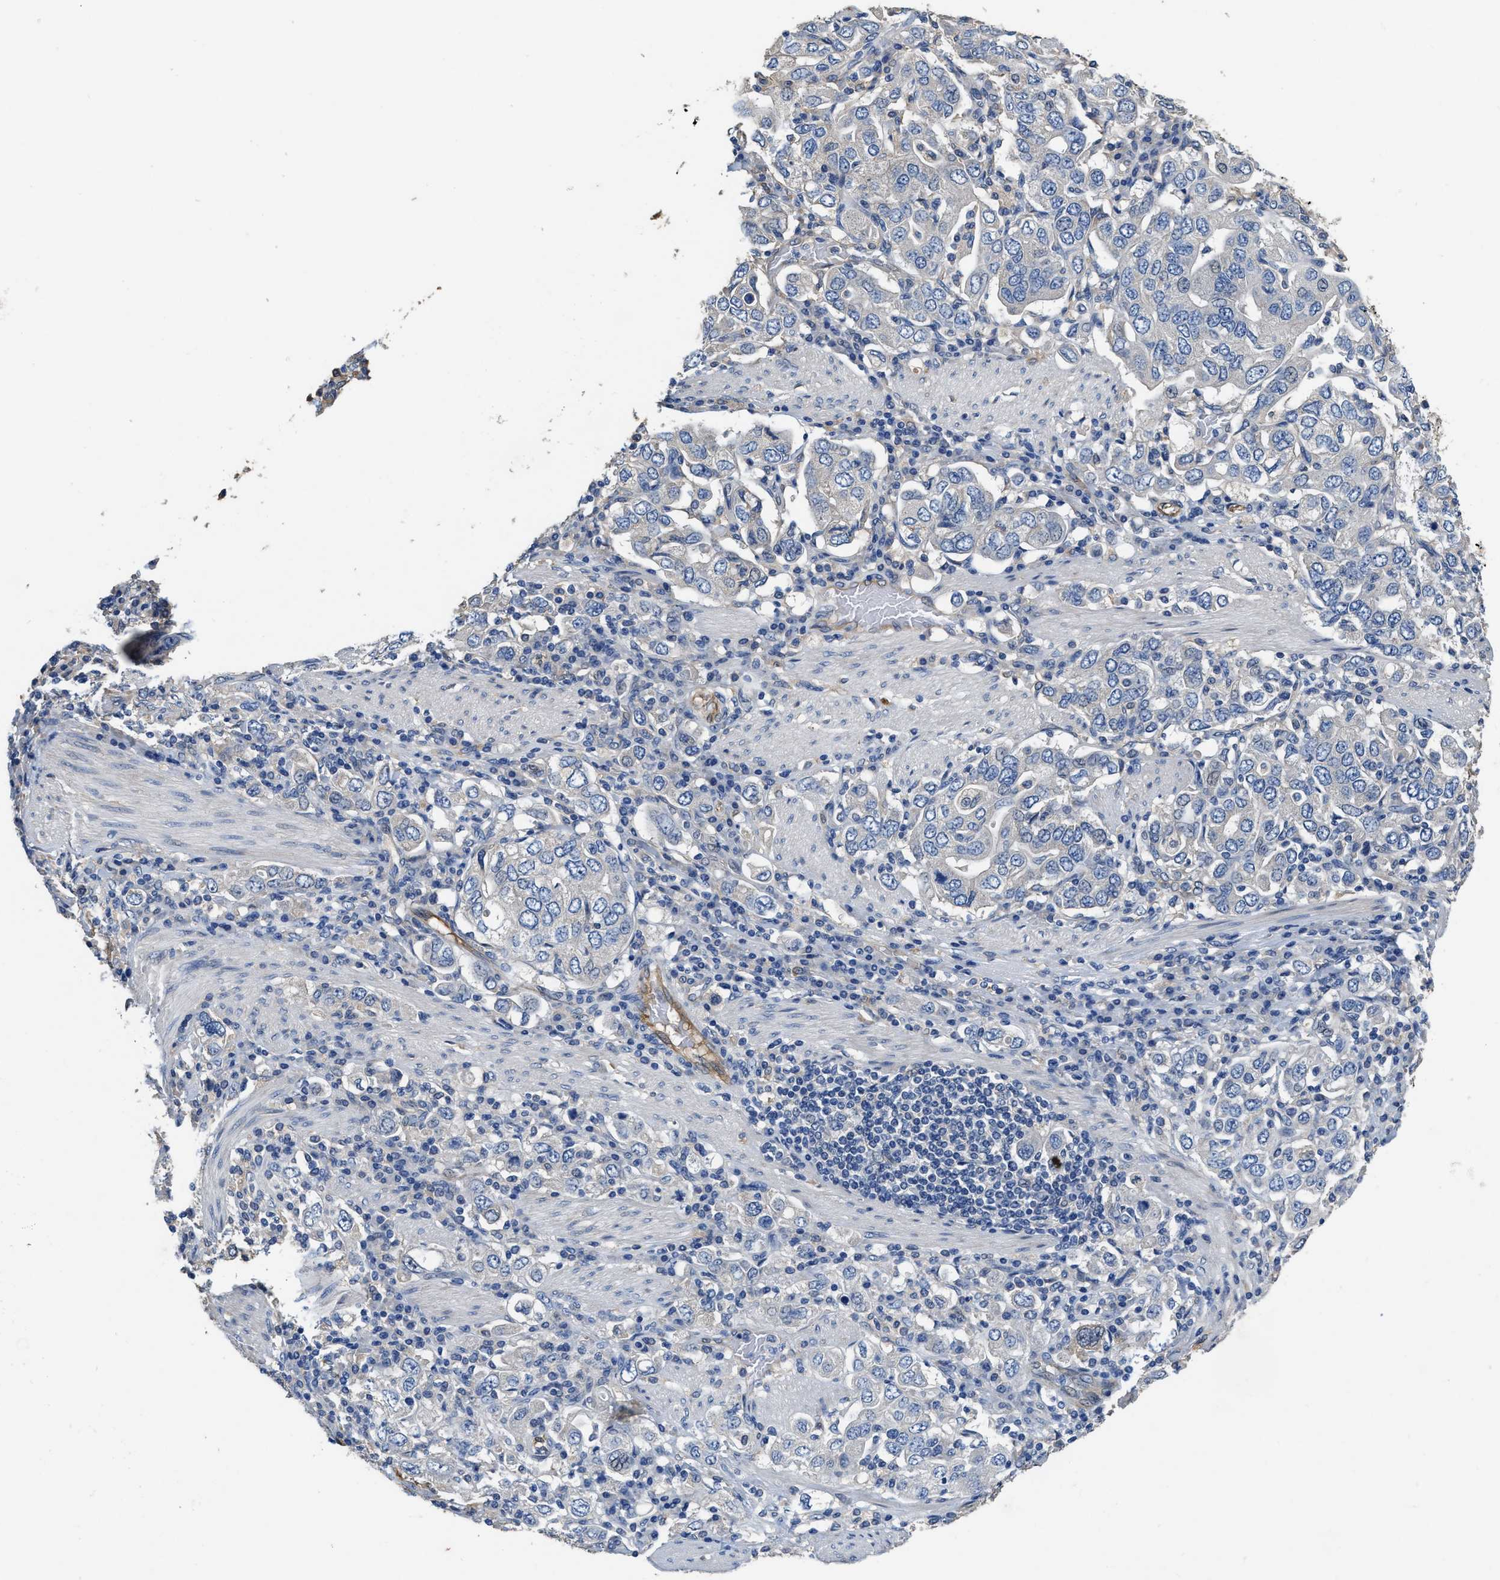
{"staining": {"intensity": "negative", "quantity": "none", "location": "none"}, "tissue": "stomach cancer", "cell_type": "Tumor cells", "image_type": "cancer", "snomed": [{"axis": "morphology", "description": "Adenocarcinoma, NOS"}, {"axis": "topography", "description": "Stomach, upper"}], "caption": "Stomach cancer (adenocarcinoma) was stained to show a protein in brown. There is no significant expression in tumor cells.", "gene": "PEG10", "patient": {"sex": "male", "age": 62}}